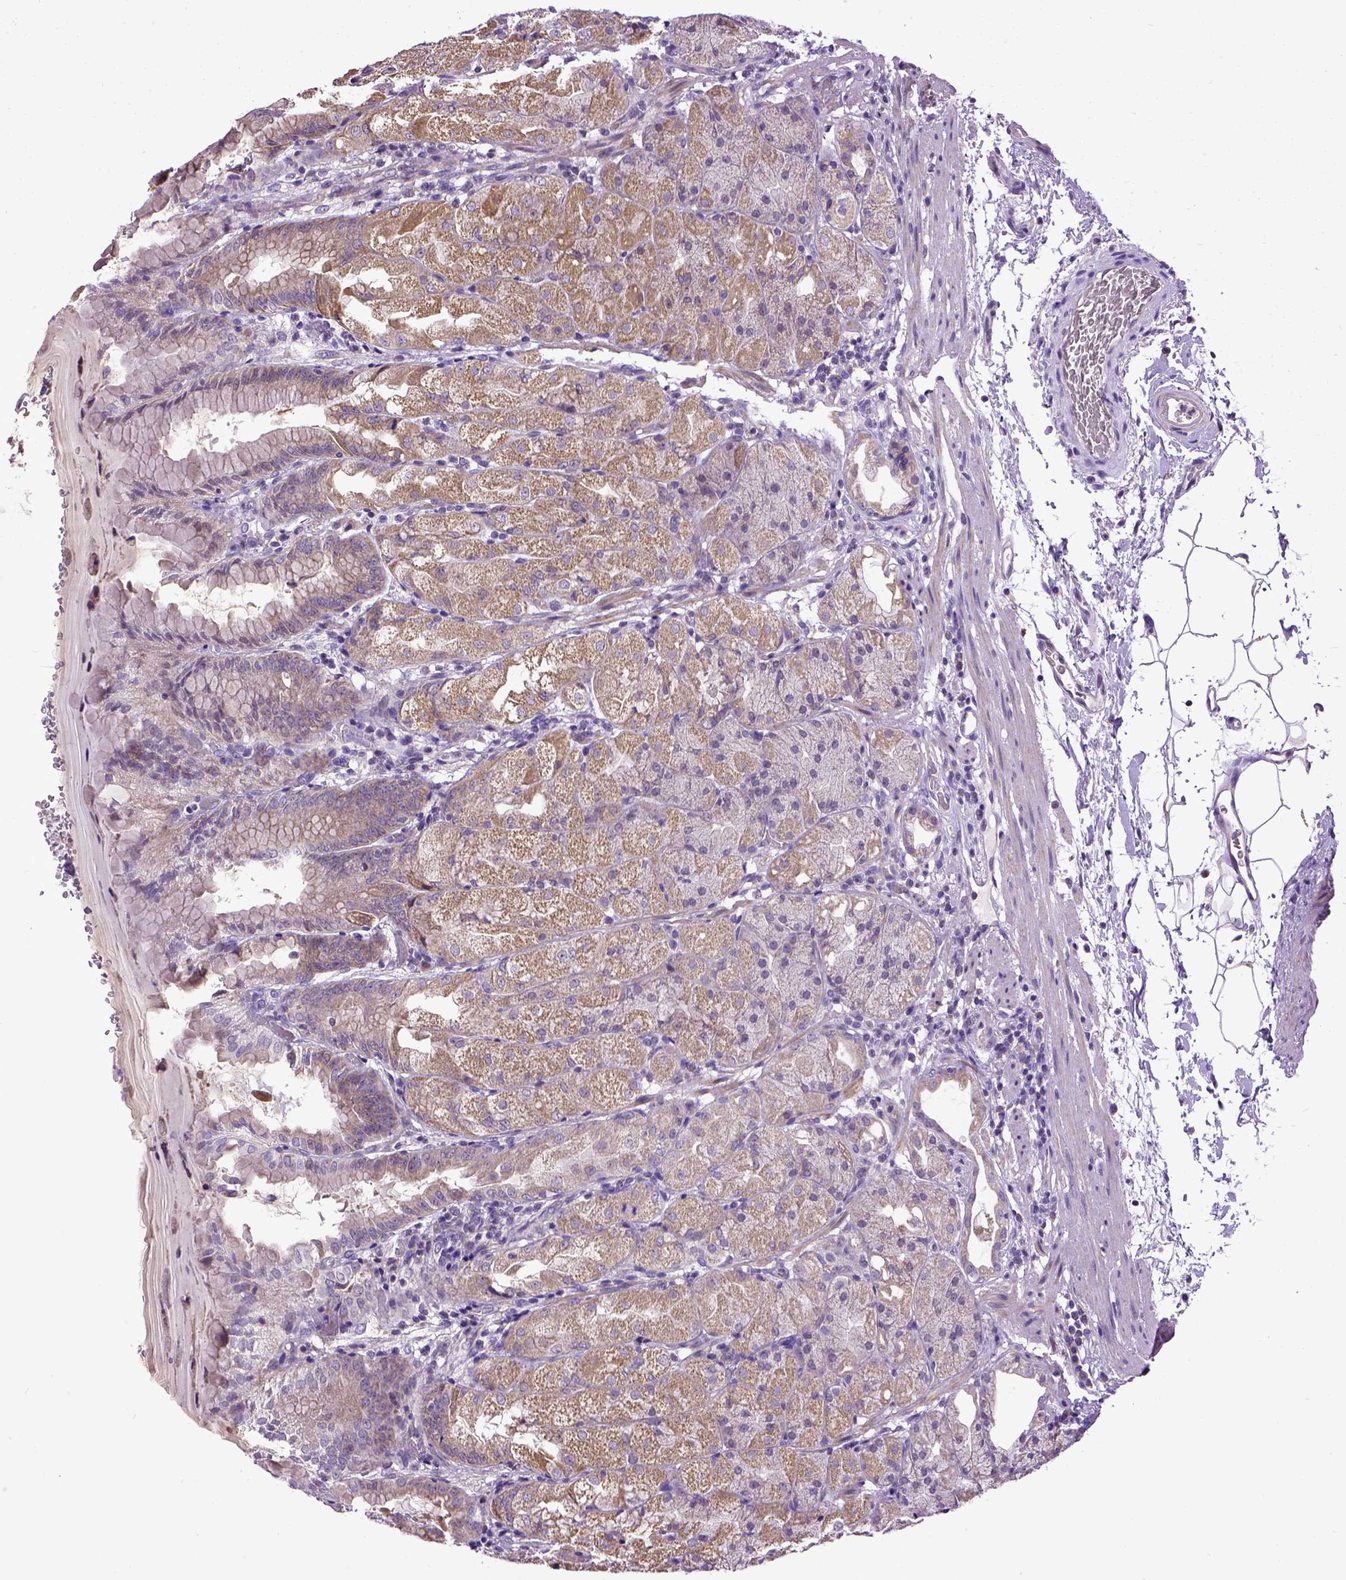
{"staining": {"intensity": "moderate", "quantity": "25%-75%", "location": "cytoplasmic/membranous"}, "tissue": "stomach", "cell_type": "Glandular cells", "image_type": "normal", "snomed": [{"axis": "morphology", "description": "Normal tissue, NOS"}, {"axis": "topography", "description": "Stomach, upper"}, {"axis": "topography", "description": "Stomach"}, {"axis": "topography", "description": "Stomach, lower"}], "caption": "Immunohistochemical staining of normal stomach displays medium levels of moderate cytoplasmic/membranous expression in approximately 25%-75% of glandular cells.", "gene": "ENG", "patient": {"sex": "male", "age": 62}}